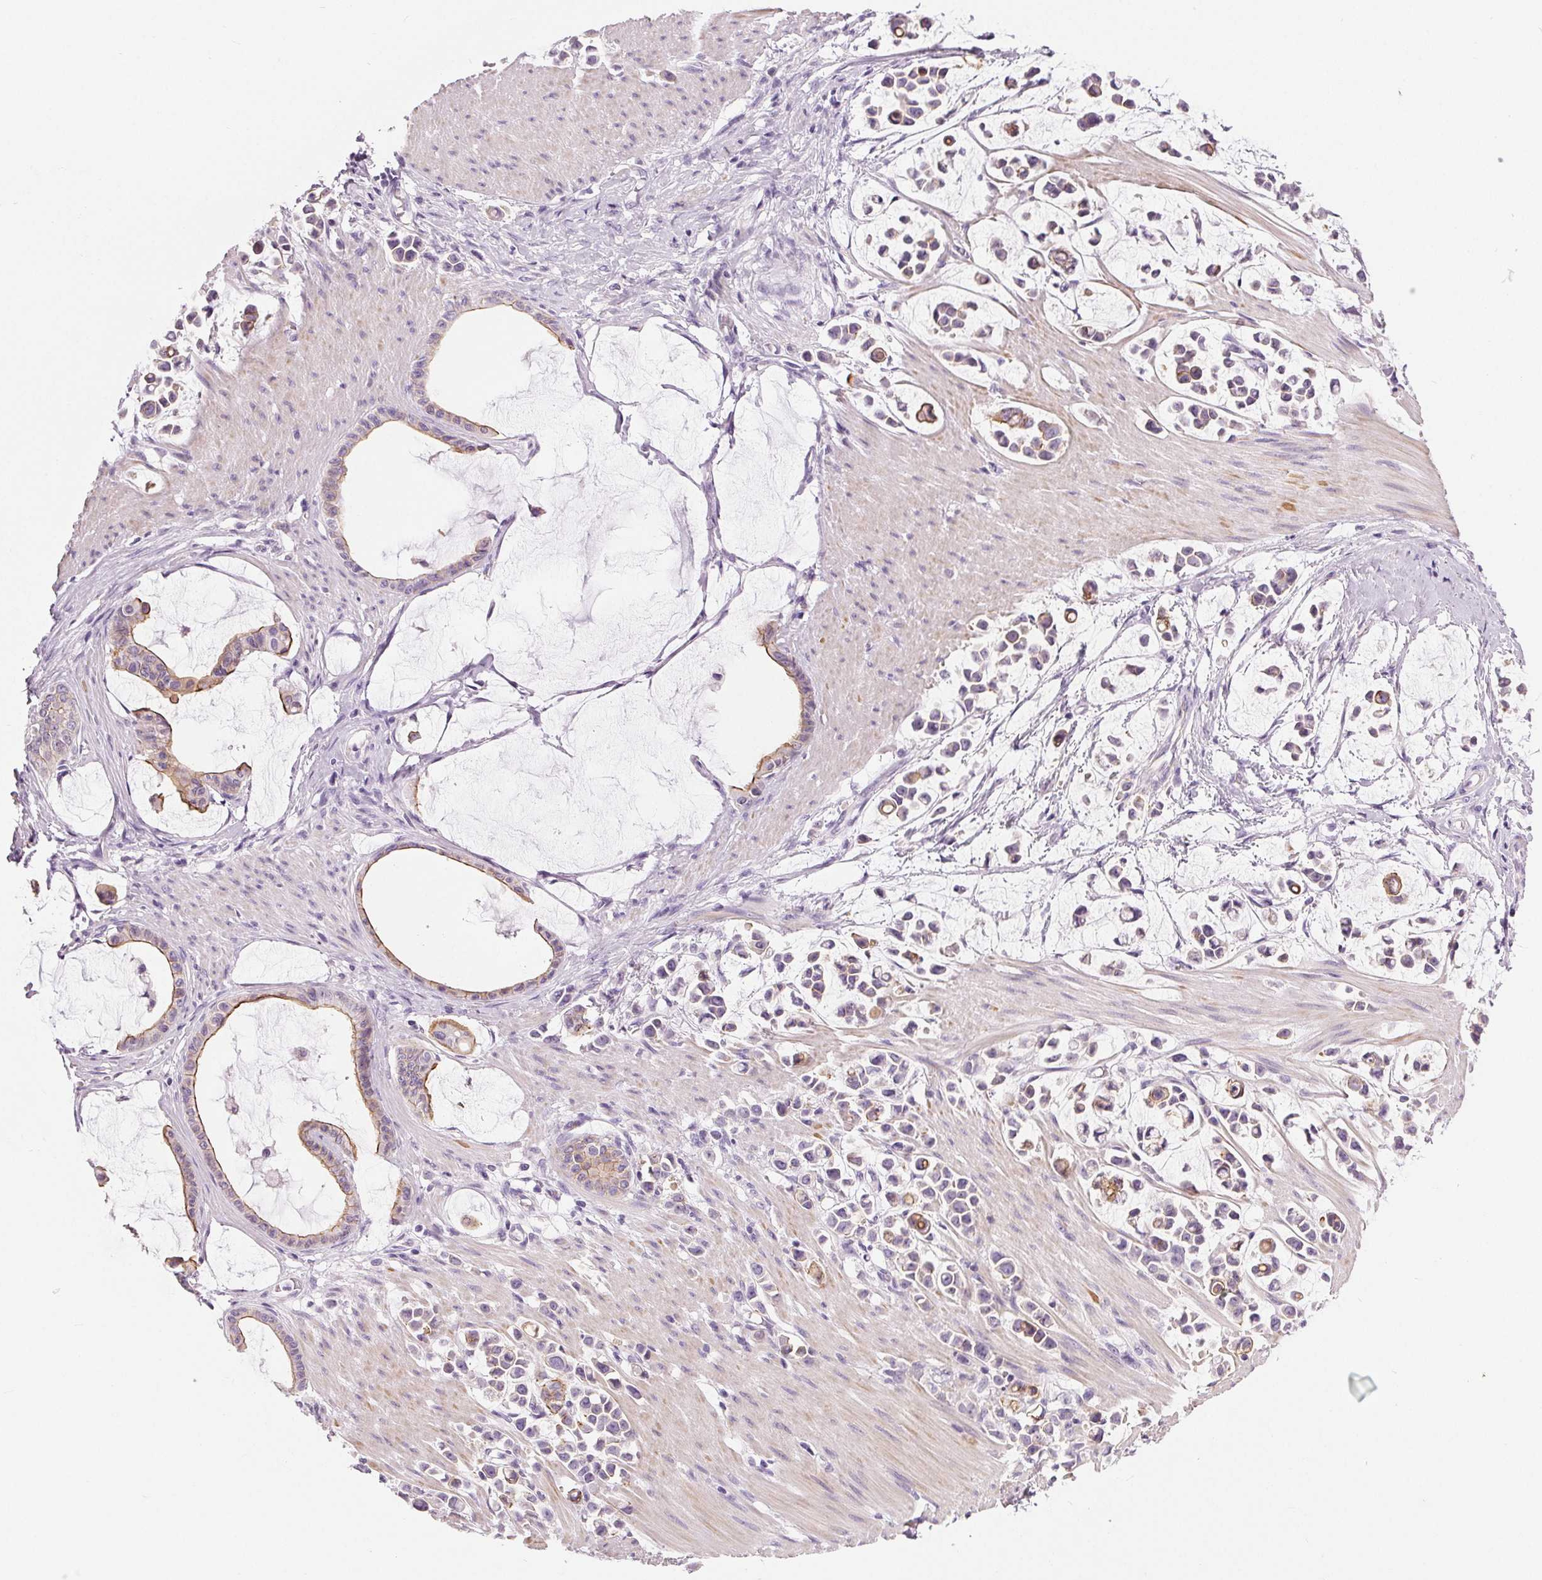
{"staining": {"intensity": "moderate", "quantity": "<25%", "location": "cytoplasmic/membranous"}, "tissue": "stomach cancer", "cell_type": "Tumor cells", "image_type": "cancer", "snomed": [{"axis": "morphology", "description": "Adenocarcinoma, NOS"}, {"axis": "topography", "description": "Stomach"}], "caption": "Immunohistochemical staining of stomach cancer shows low levels of moderate cytoplasmic/membranous protein staining in approximately <25% of tumor cells.", "gene": "MISP", "patient": {"sex": "male", "age": 82}}